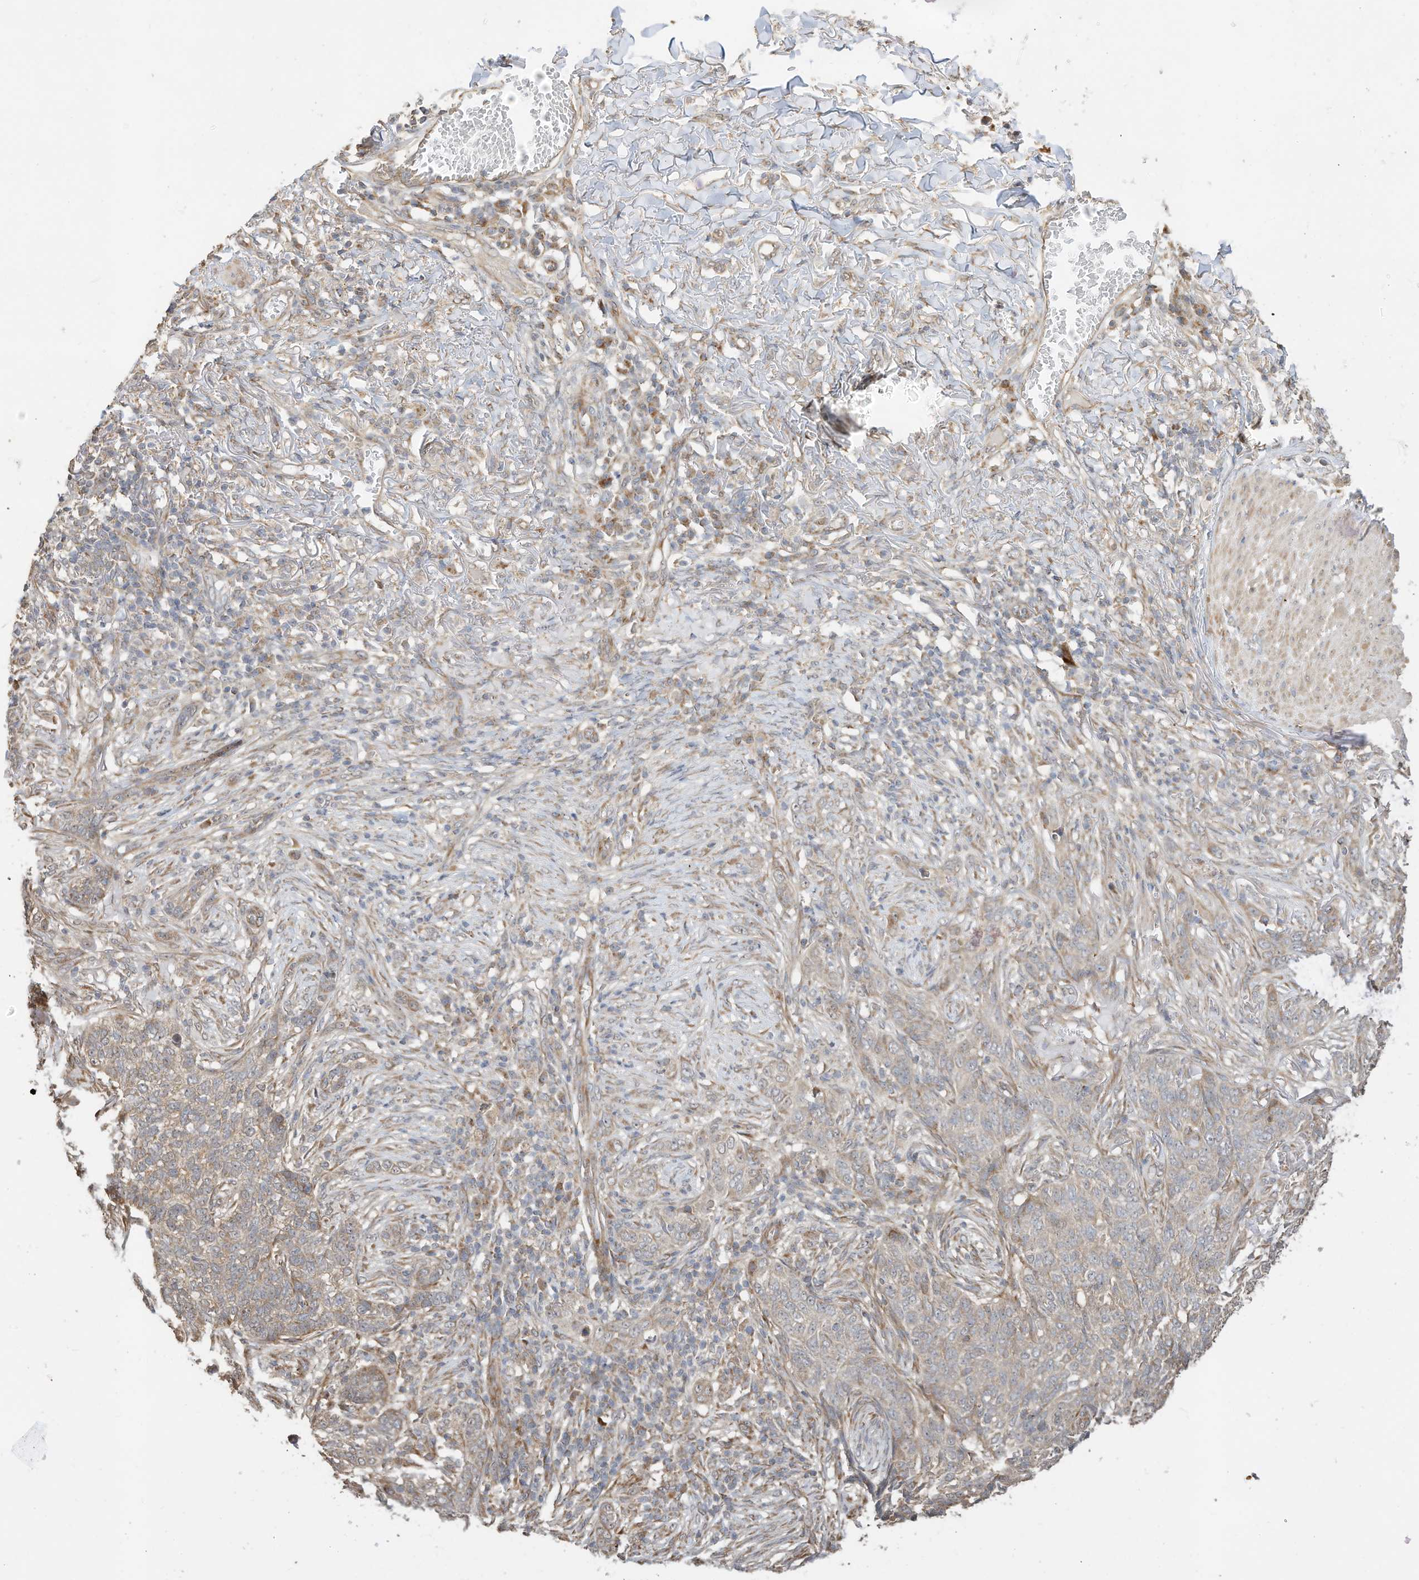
{"staining": {"intensity": "moderate", "quantity": "25%-75%", "location": "cytoplasmic/membranous"}, "tissue": "skin cancer", "cell_type": "Tumor cells", "image_type": "cancer", "snomed": [{"axis": "morphology", "description": "Basal cell carcinoma"}, {"axis": "topography", "description": "Skin"}], "caption": "Brown immunohistochemical staining in skin cancer reveals moderate cytoplasmic/membranous staining in about 25%-75% of tumor cells.", "gene": "CAGE1", "patient": {"sex": "male", "age": 85}}